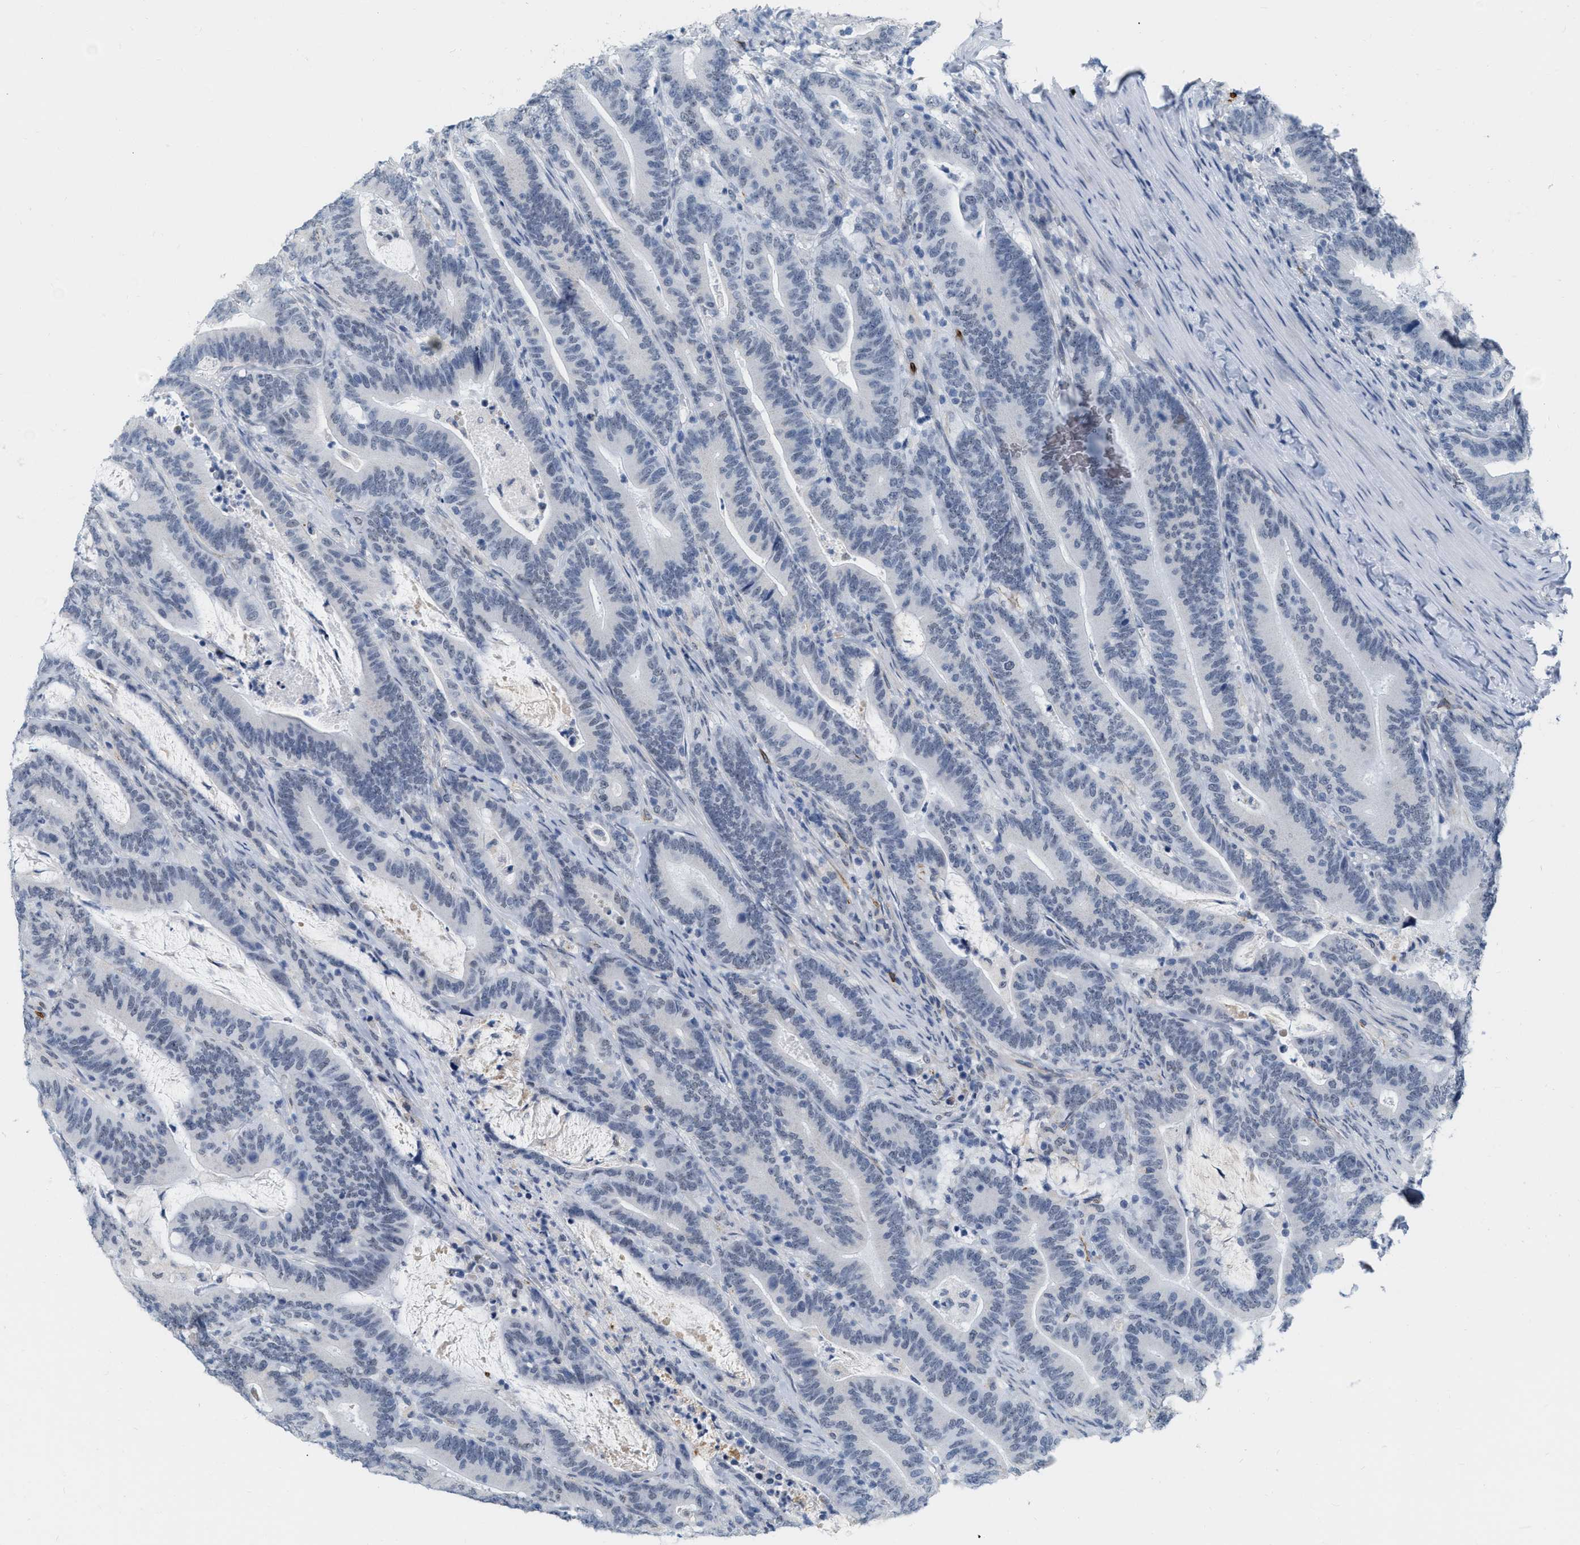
{"staining": {"intensity": "negative", "quantity": "none", "location": "none"}, "tissue": "colorectal cancer", "cell_type": "Tumor cells", "image_type": "cancer", "snomed": [{"axis": "morphology", "description": "Adenocarcinoma, NOS"}, {"axis": "topography", "description": "Colon"}], "caption": "DAB (3,3'-diaminobenzidine) immunohistochemical staining of colorectal adenocarcinoma exhibits no significant positivity in tumor cells. (DAB immunohistochemistry, high magnification).", "gene": "XIRP1", "patient": {"sex": "female", "age": 66}}